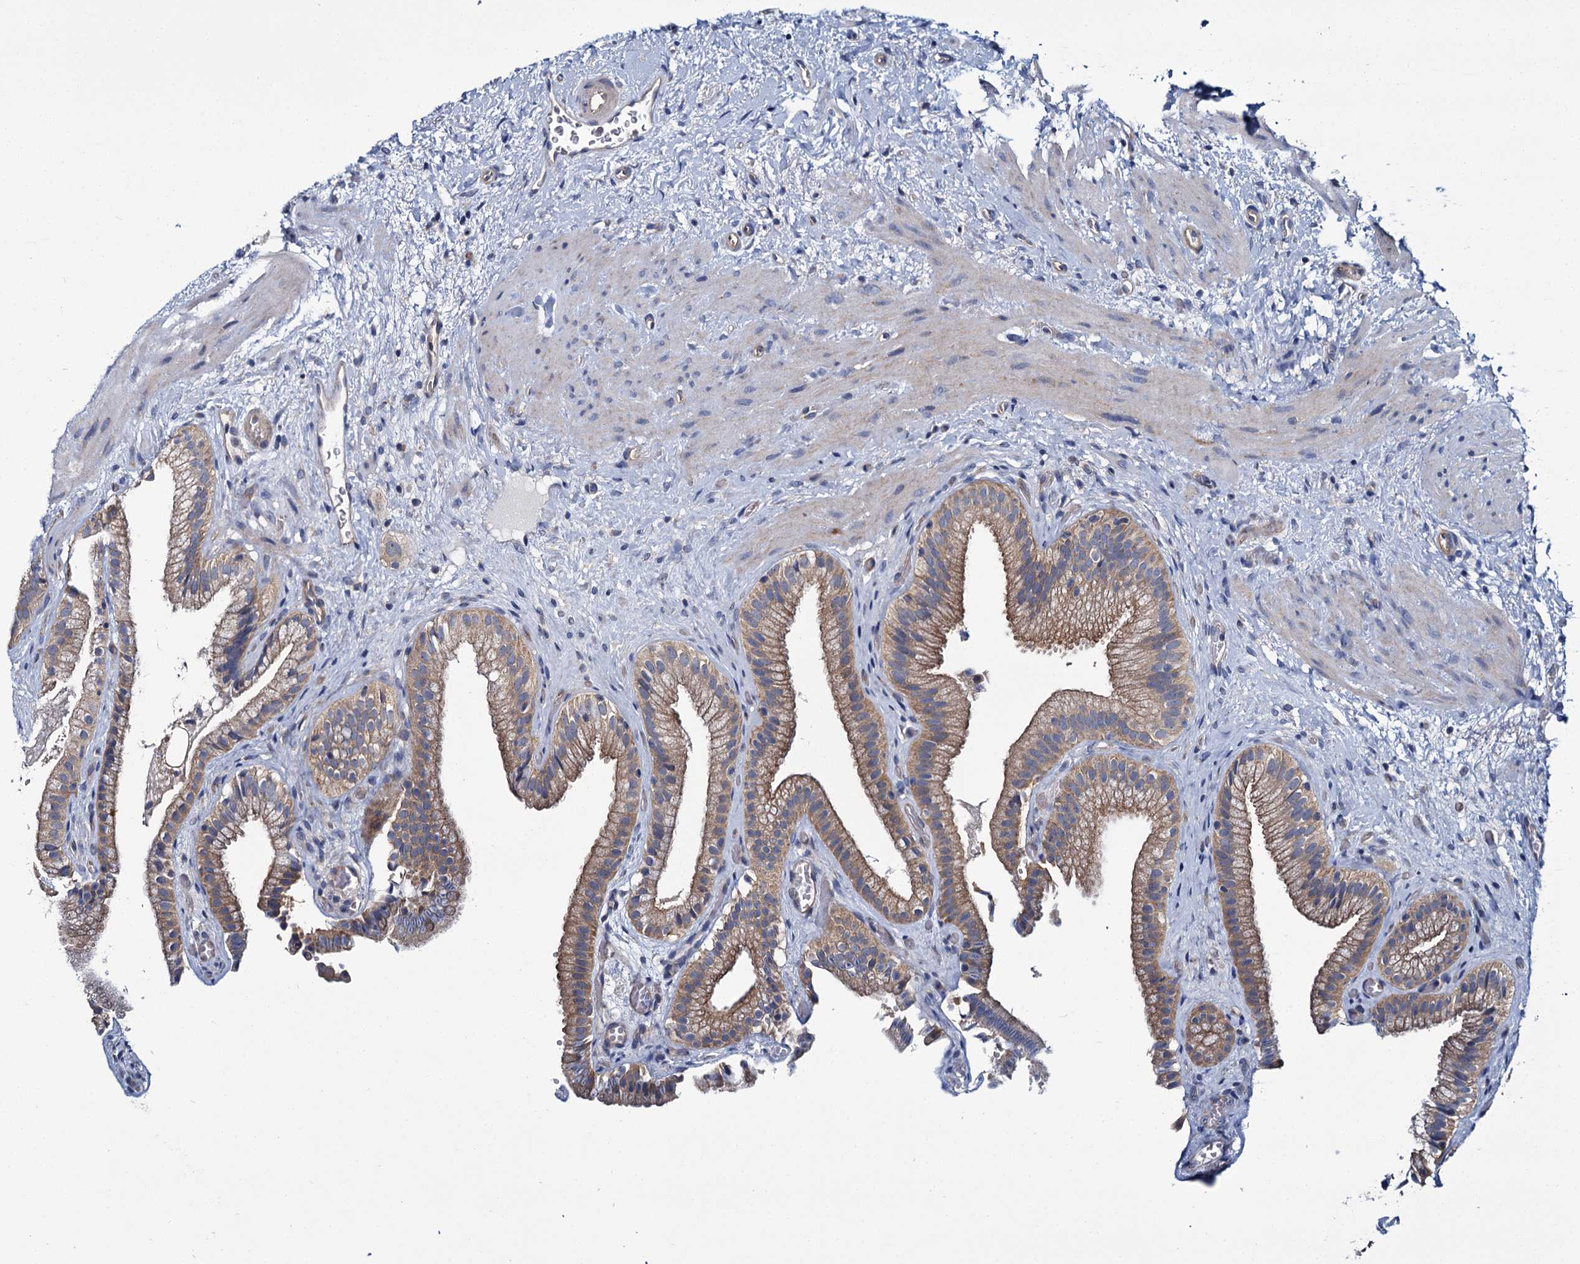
{"staining": {"intensity": "moderate", "quantity": ">75%", "location": "cytoplasmic/membranous"}, "tissue": "gallbladder", "cell_type": "Glandular cells", "image_type": "normal", "snomed": [{"axis": "morphology", "description": "Normal tissue, NOS"}, {"axis": "morphology", "description": "Inflammation, NOS"}, {"axis": "topography", "description": "Gallbladder"}], "caption": "A brown stain labels moderate cytoplasmic/membranous positivity of a protein in glandular cells of benign gallbladder.", "gene": "CEP295", "patient": {"sex": "male", "age": 51}}